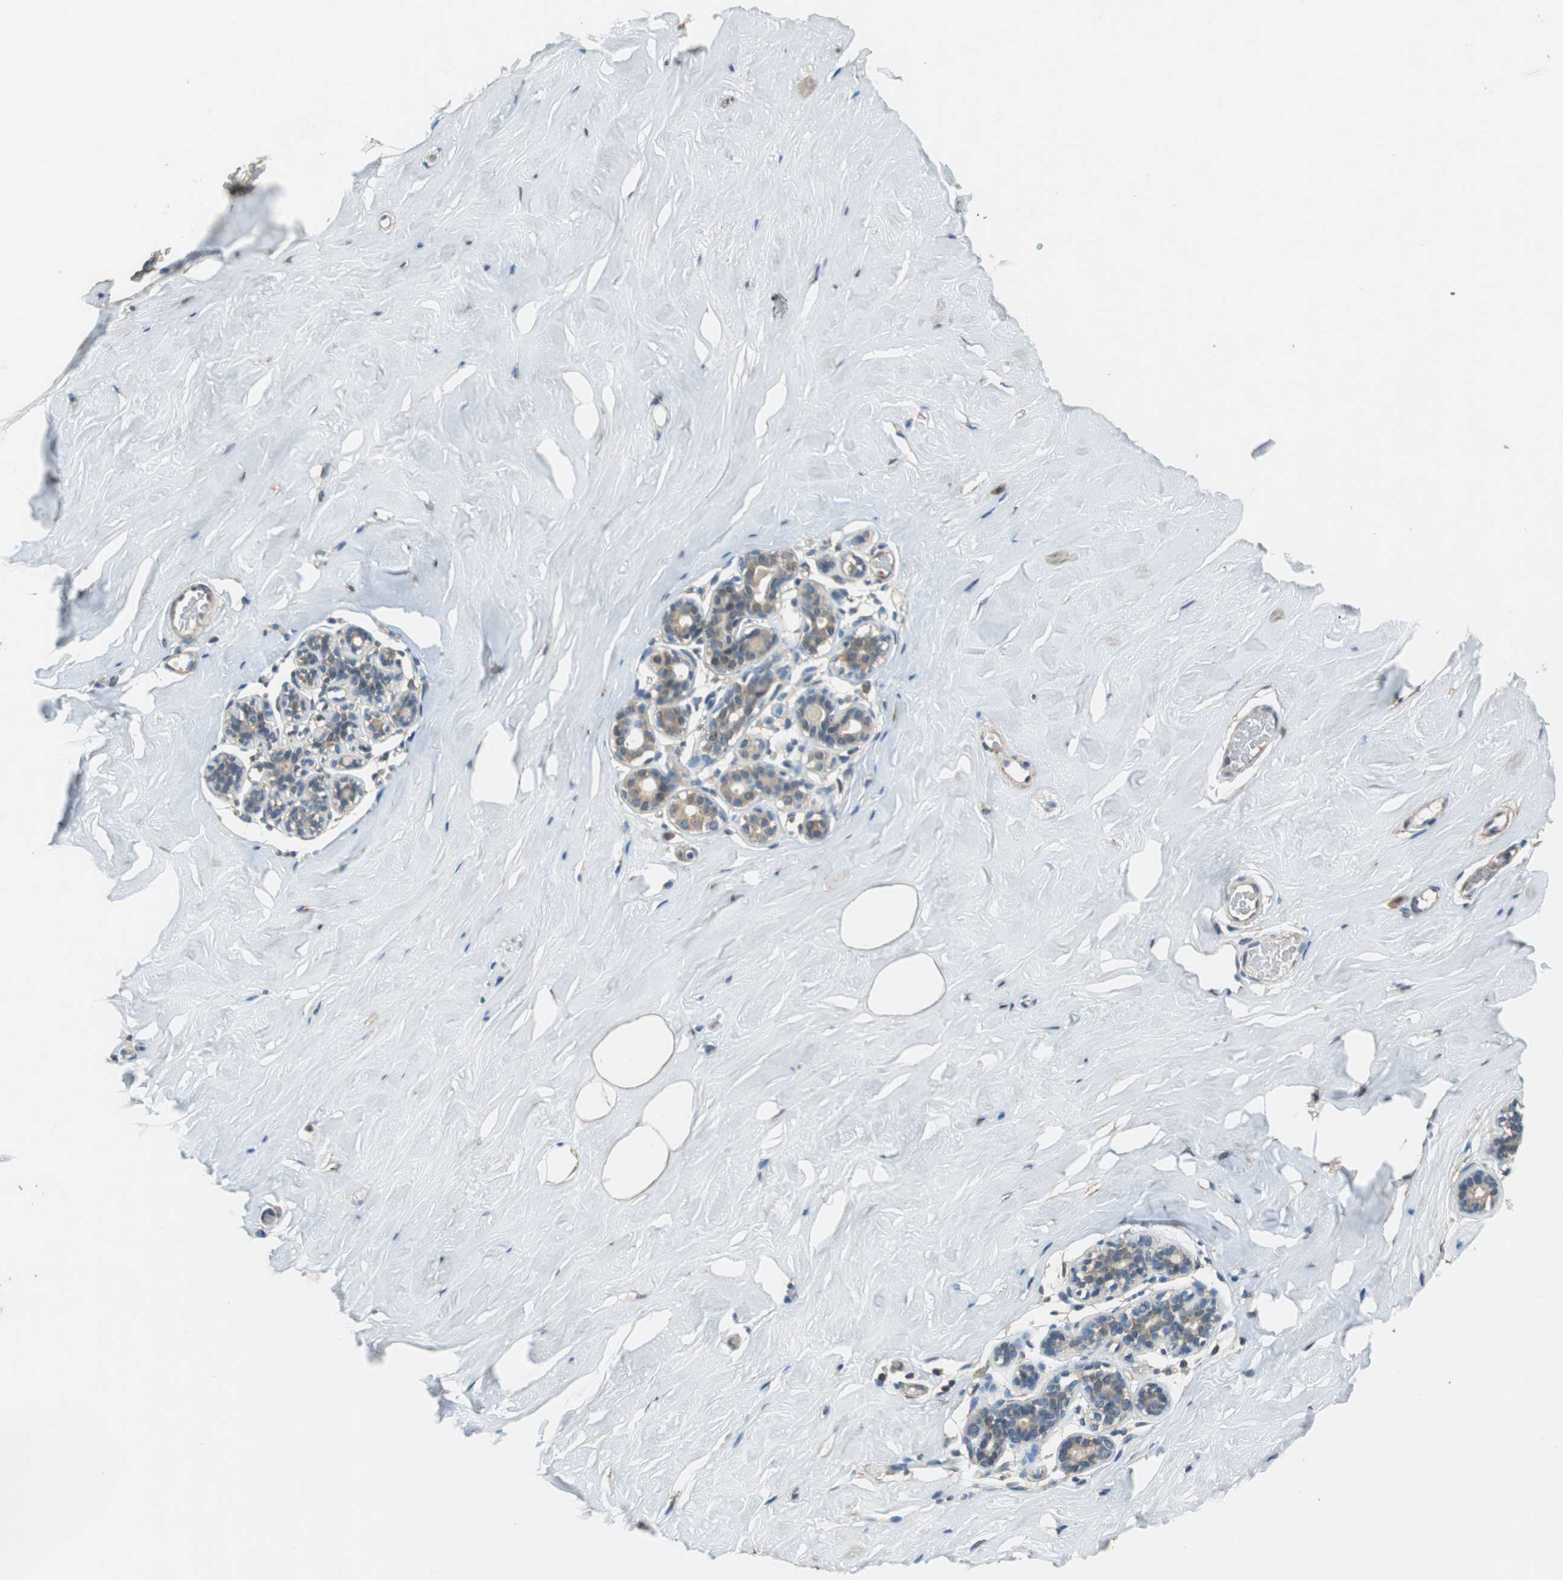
{"staining": {"intensity": "weak", "quantity": "25%-75%", "location": "cytoplasmic/membranous"}, "tissue": "breast", "cell_type": "Adipocytes", "image_type": "normal", "snomed": [{"axis": "morphology", "description": "Normal tissue, NOS"}, {"axis": "topography", "description": "Breast"}], "caption": "Breast stained with DAB immunohistochemistry (IHC) displays low levels of weak cytoplasmic/membranous staining in approximately 25%-75% of adipocytes.", "gene": "ALDH4A1", "patient": {"sex": "female", "age": 75}}